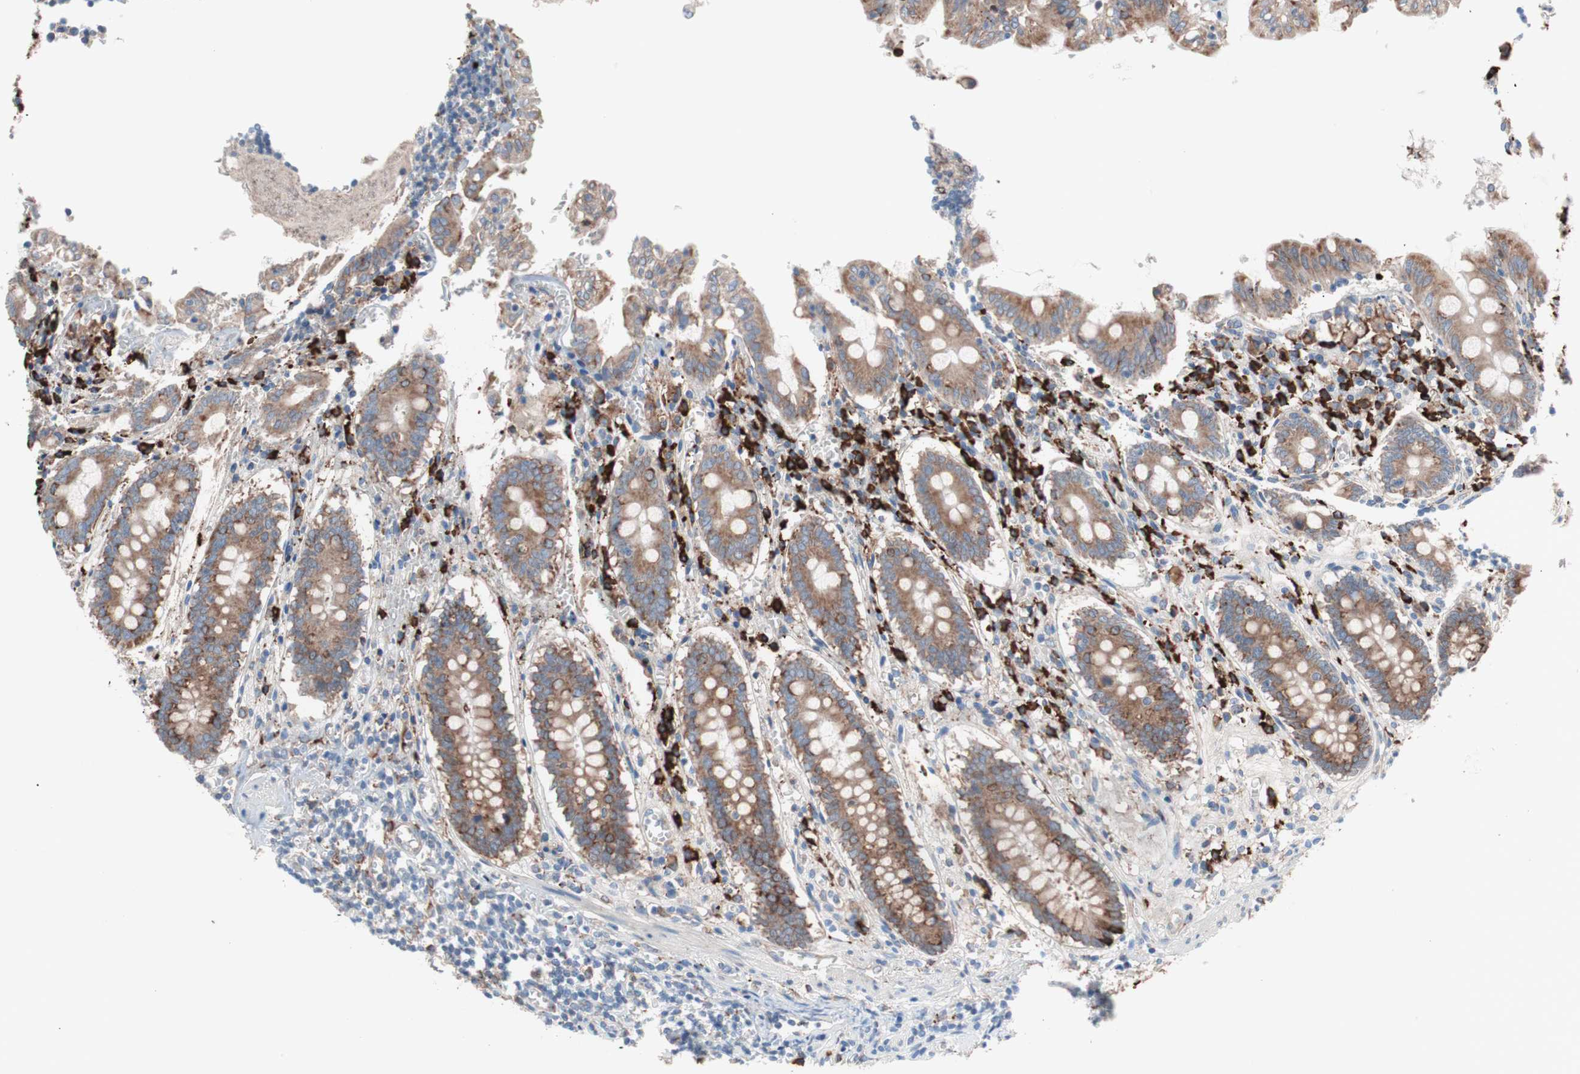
{"staining": {"intensity": "moderate", "quantity": ">75%", "location": "cytoplasmic/membranous"}, "tissue": "appendix", "cell_type": "Glandular cells", "image_type": "normal", "snomed": [{"axis": "morphology", "description": "Normal tissue, NOS"}, {"axis": "topography", "description": "Appendix"}], "caption": "Glandular cells display medium levels of moderate cytoplasmic/membranous staining in about >75% of cells in unremarkable human appendix.", "gene": "SLC27A4", "patient": {"sex": "female", "age": 50}}